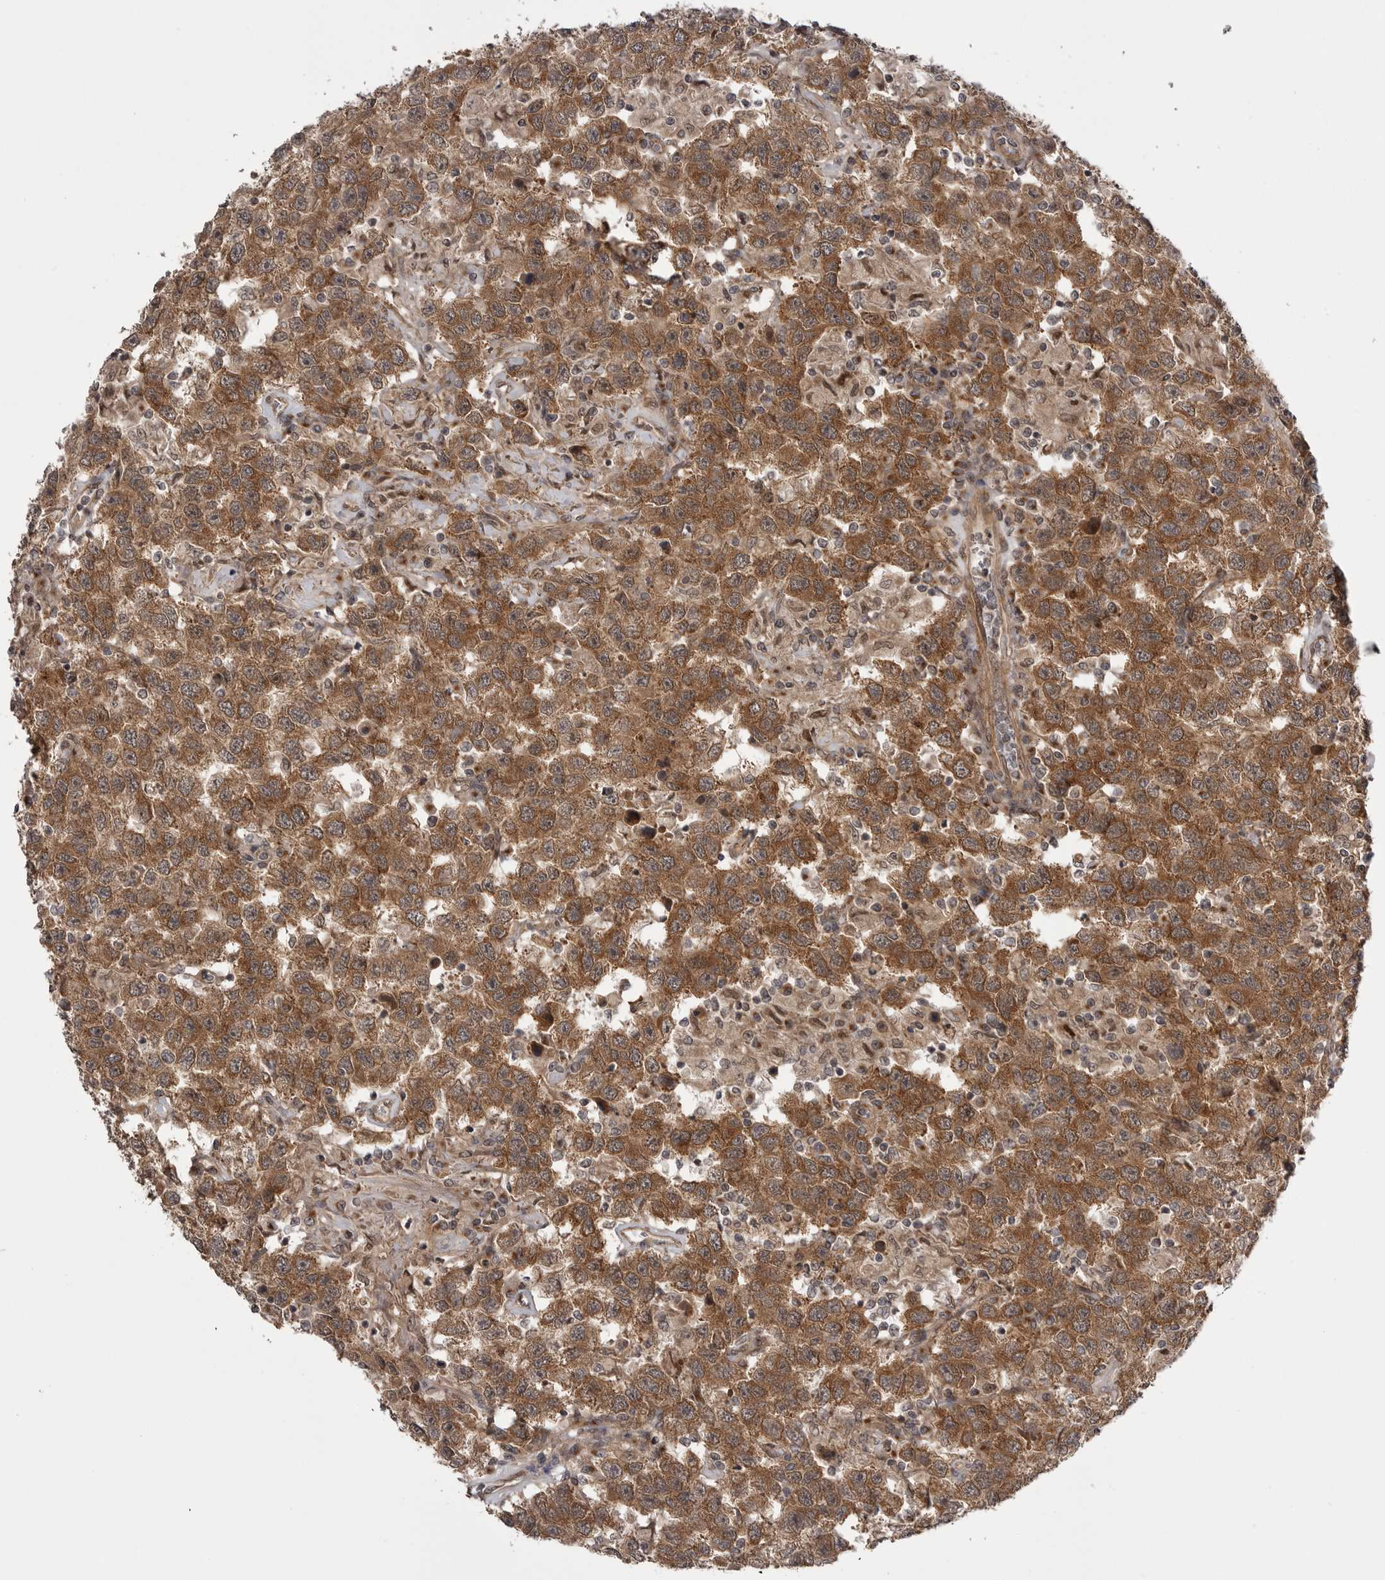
{"staining": {"intensity": "moderate", "quantity": ">75%", "location": "cytoplasmic/membranous"}, "tissue": "testis cancer", "cell_type": "Tumor cells", "image_type": "cancer", "snomed": [{"axis": "morphology", "description": "Seminoma, NOS"}, {"axis": "topography", "description": "Testis"}], "caption": "Testis cancer (seminoma) stained with a brown dye displays moderate cytoplasmic/membranous positive positivity in about >75% of tumor cells.", "gene": "PDCL", "patient": {"sex": "male", "age": 41}}